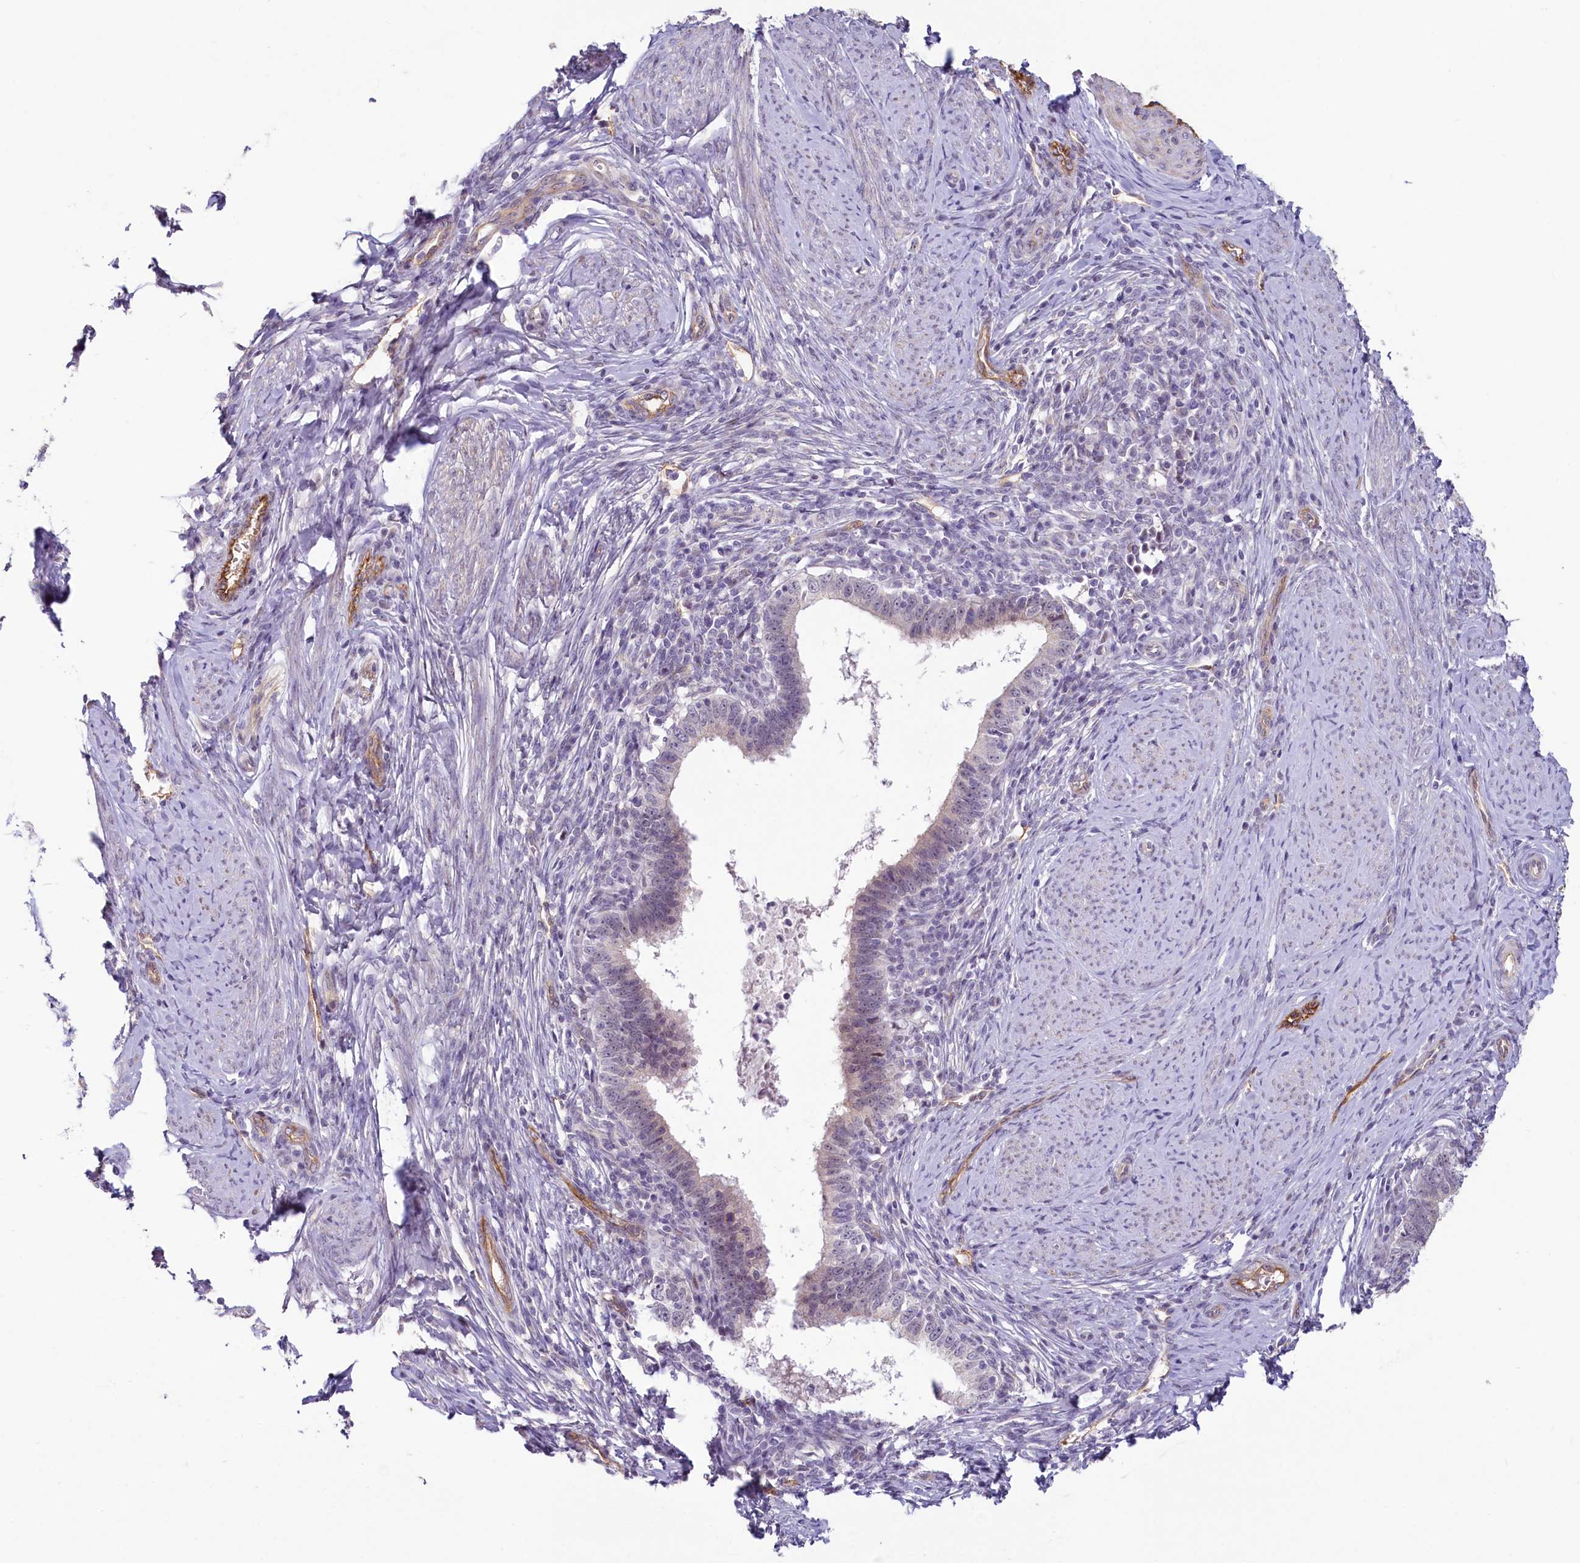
{"staining": {"intensity": "negative", "quantity": "none", "location": "none"}, "tissue": "cervical cancer", "cell_type": "Tumor cells", "image_type": "cancer", "snomed": [{"axis": "morphology", "description": "Adenocarcinoma, NOS"}, {"axis": "topography", "description": "Cervix"}], "caption": "Tumor cells are negative for brown protein staining in adenocarcinoma (cervical).", "gene": "PROCR", "patient": {"sex": "female", "age": 36}}